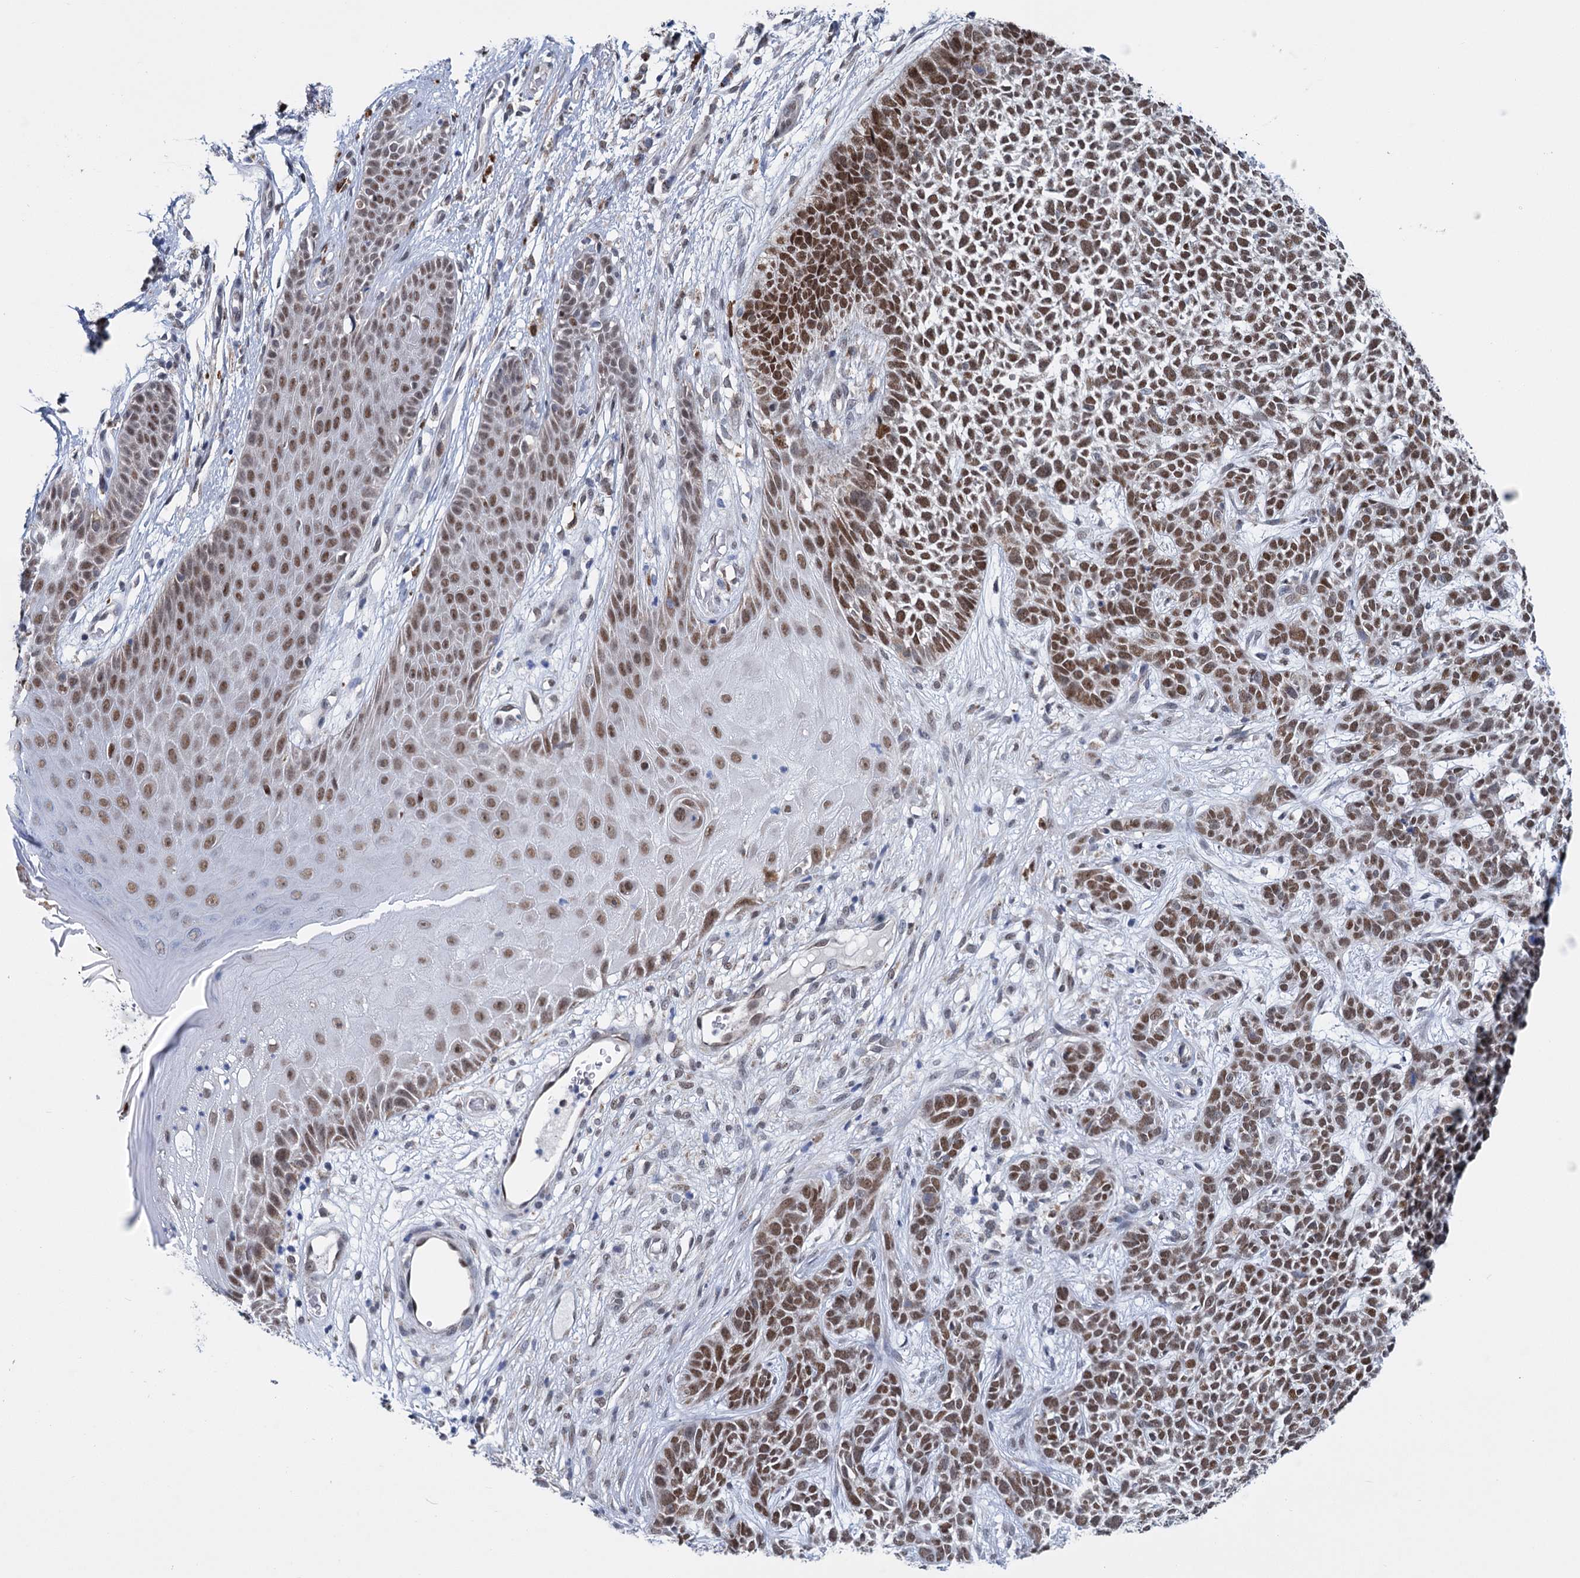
{"staining": {"intensity": "moderate", "quantity": ">75%", "location": "nuclear"}, "tissue": "skin cancer", "cell_type": "Tumor cells", "image_type": "cancer", "snomed": [{"axis": "morphology", "description": "Basal cell carcinoma"}, {"axis": "topography", "description": "Skin"}], "caption": "This histopathology image exhibits skin cancer (basal cell carcinoma) stained with immunohistochemistry (IHC) to label a protein in brown. The nuclear of tumor cells show moderate positivity for the protein. Nuclei are counter-stained blue.", "gene": "MORN3", "patient": {"sex": "female", "age": 84}}